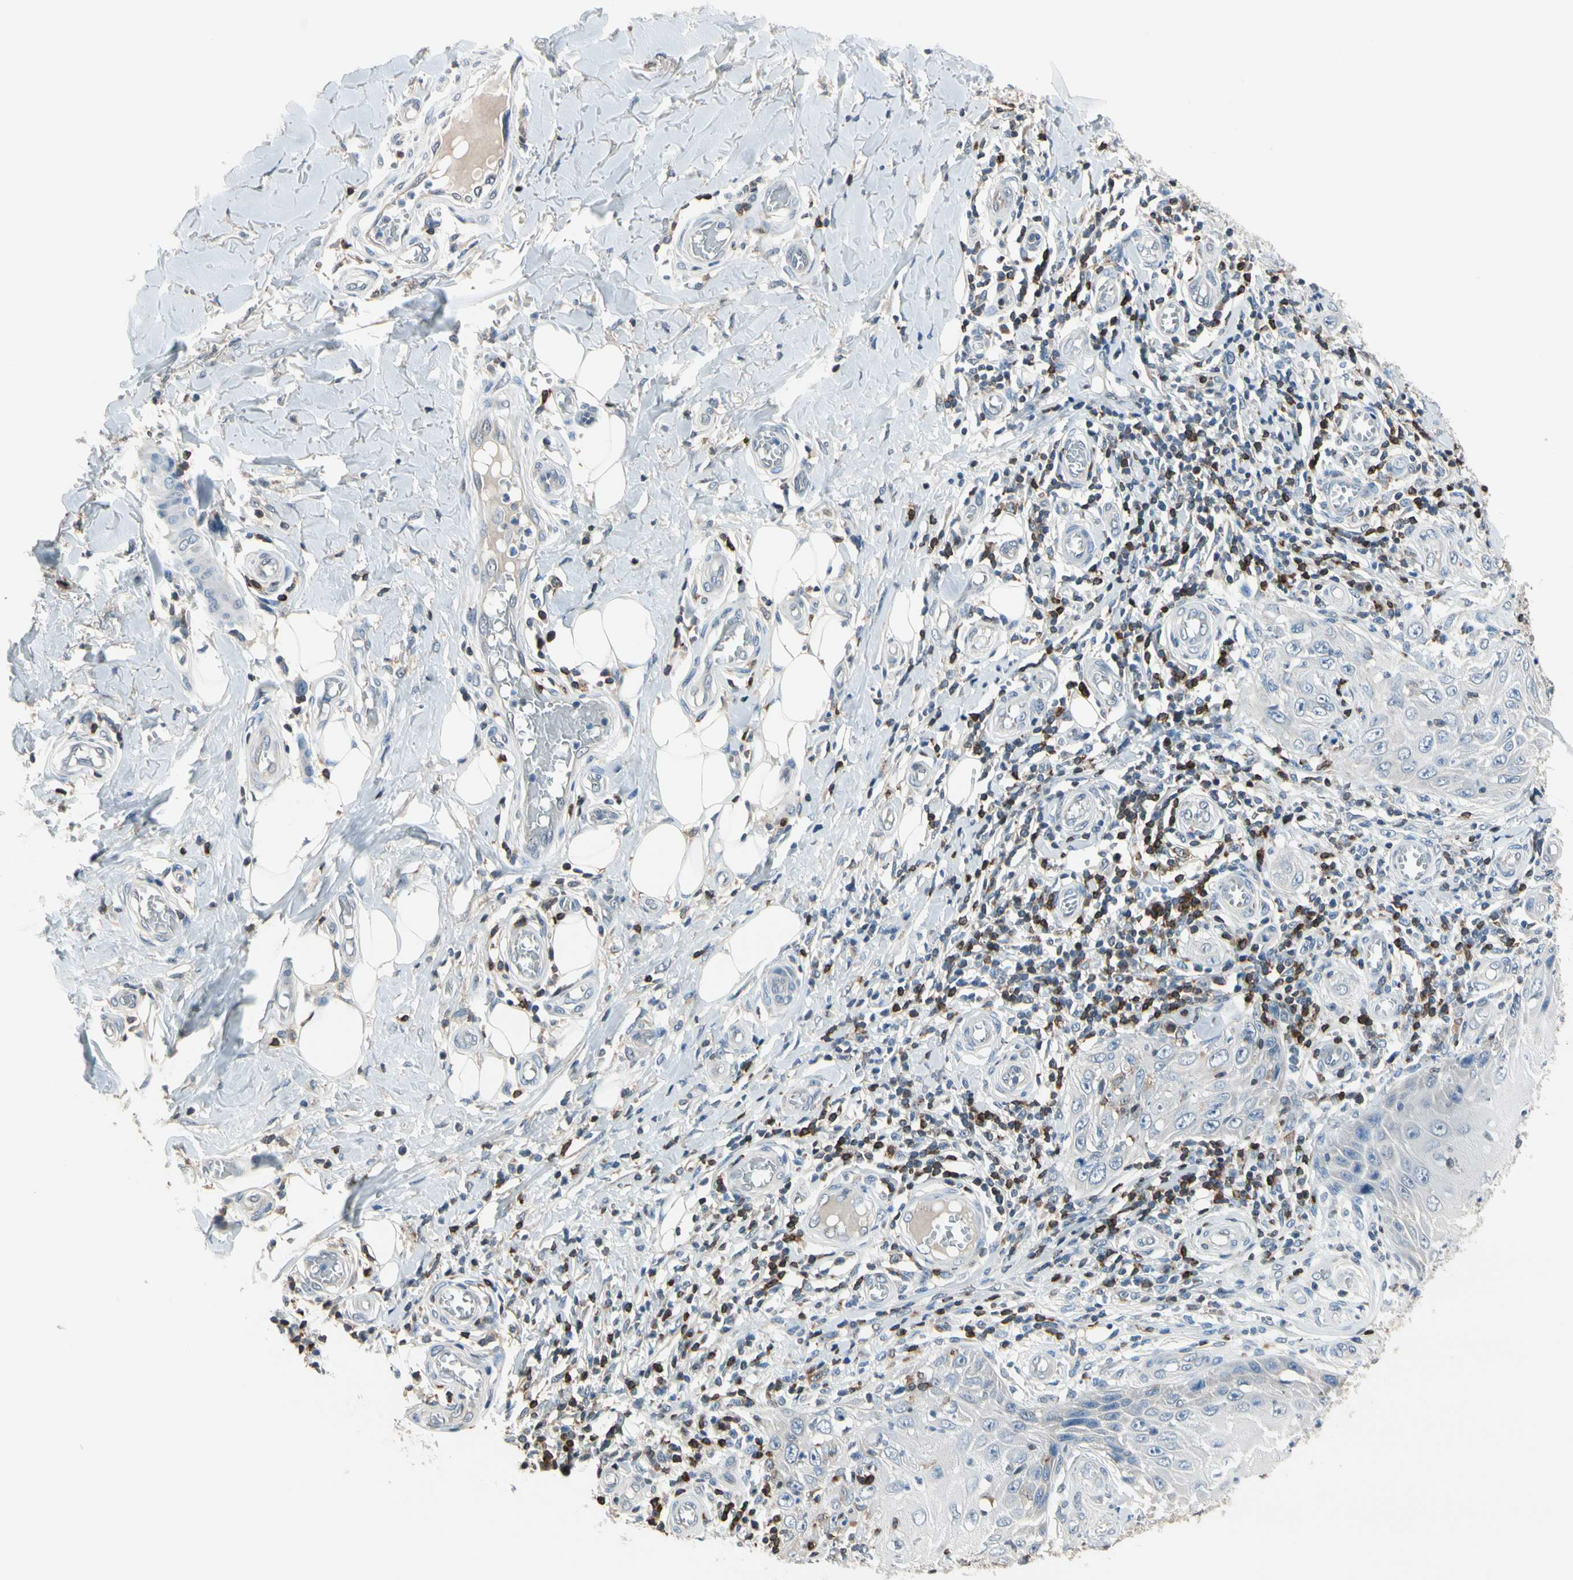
{"staining": {"intensity": "negative", "quantity": "none", "location": "none"}, "tissue": "skin cancer", "cell_type": "Tumor cells", "image_type": "cancer", "snomed": [{"axis": "morphology", "description": "Squamous cell carcinoma, NOS"}, {"axis": "topography", "description": "Skin"}], "caption": "Immunohistochemistry (IHC) photomicrograph of skin squamous cell carcinoma stained for a protein (brown), which displays no staining in tumor cells.", "gene": "NFATC2", "patient": {"sex": "female", "age": 73}}